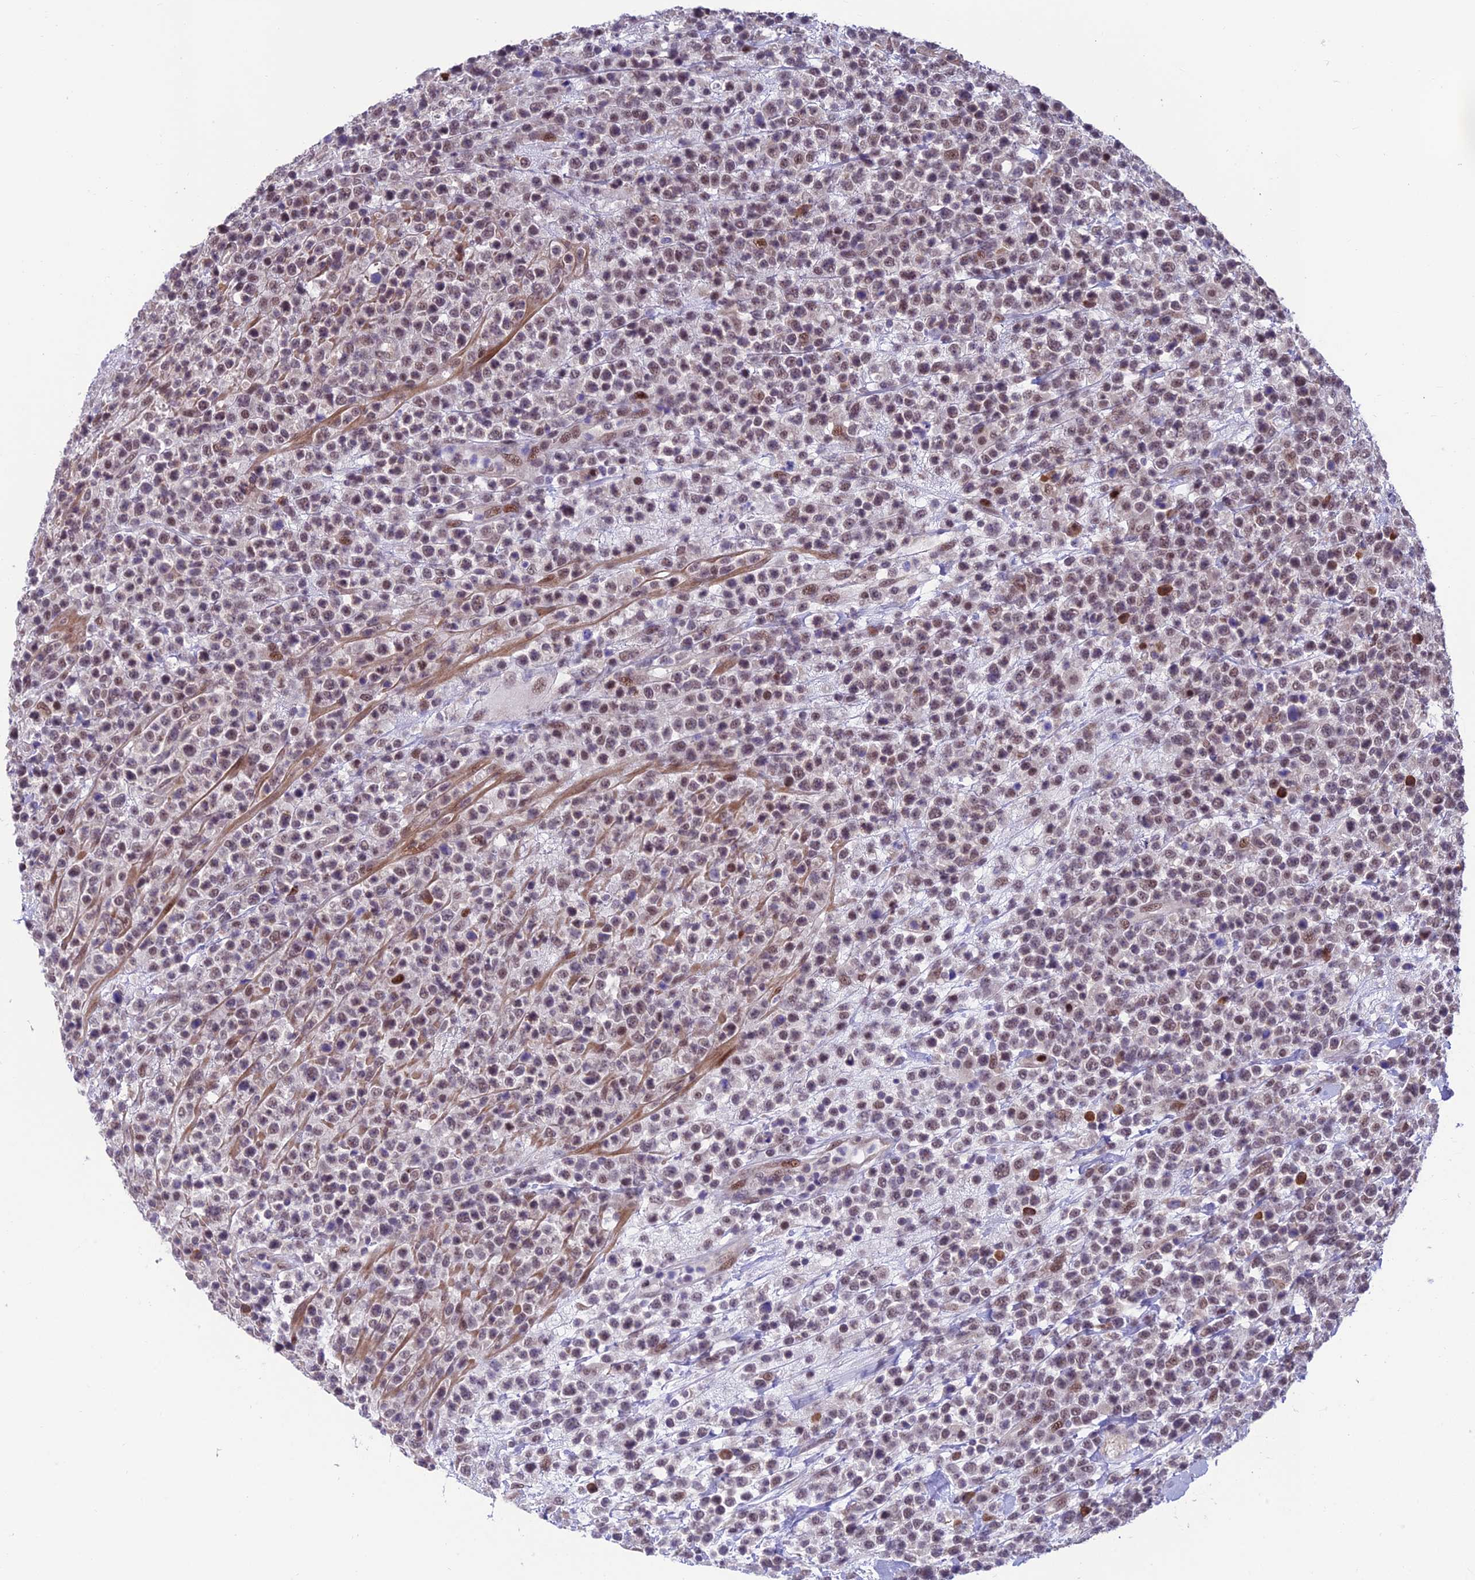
{"staining": {"intensity": "weak", "quantity": ">75%", "location": "nuclear"}, "tissue": "lymphoma", "cell_type": "Tumor cells", "image_type": "cancer", "snomed": [{"axis": "morphology", "description": "Malignant lymphoma, non-Hodgkin's type, High grade"}, {"axis": "topography", "description": "Colon"}], "caption": "Approximately >75% of tumor cells in human high-grade malignant lymphoma, non-Hodgkin's type demonstrate weak nuclear protein expression as visualized by brown immunohistochemical staining.", "gene": "KIAA1191", "patient": {"sex": "female", "age": 53}}